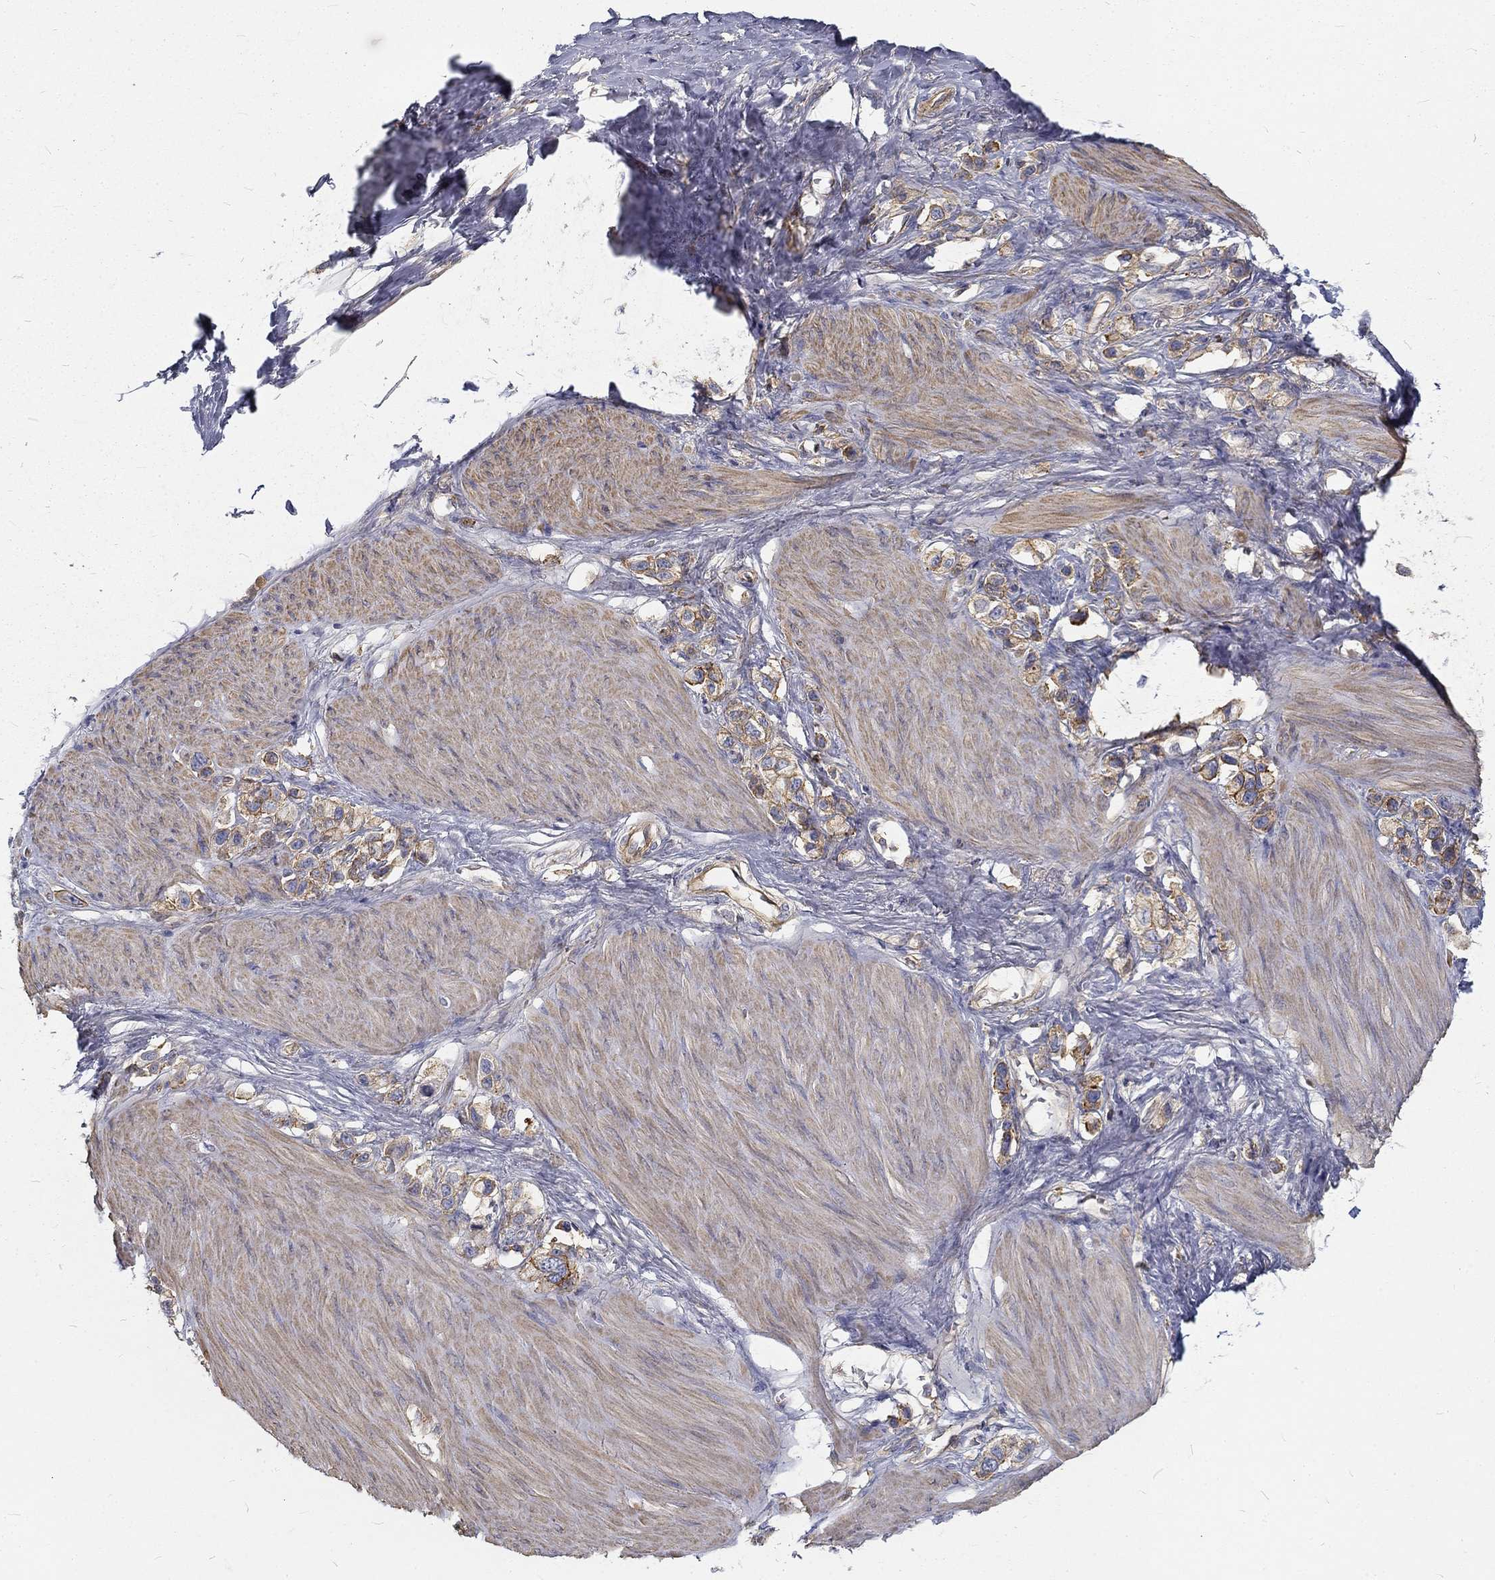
{"staining": {"intensity": "moderate", "quantity": "<25%", "location": "cytoplasmic/membranous"}, "tissue": "stomach cancer", "cell_type": "Tumor cells", "image_type": "cancer", "snomed": [{"axis": "morphology", "description": "Normal tissue, NOS"}, {"axis": "morphology", "description": "Adenocarcinoma, NOS"}, {"axis": "morphology", "description": "Adenocarcinoma, High grade"}, {"axis": "topography", "description": "Stomach, upper"}, {"axis": "topography", "description": "Stomach"}], "caption": "Stomach adenocarcinoma (high-grade) stained for a protein shows moderate cytoplasmic/membranous positivity in tumor cells.", "gene": "MTMR11", "patient": {"sex": "female", "age": 65}}